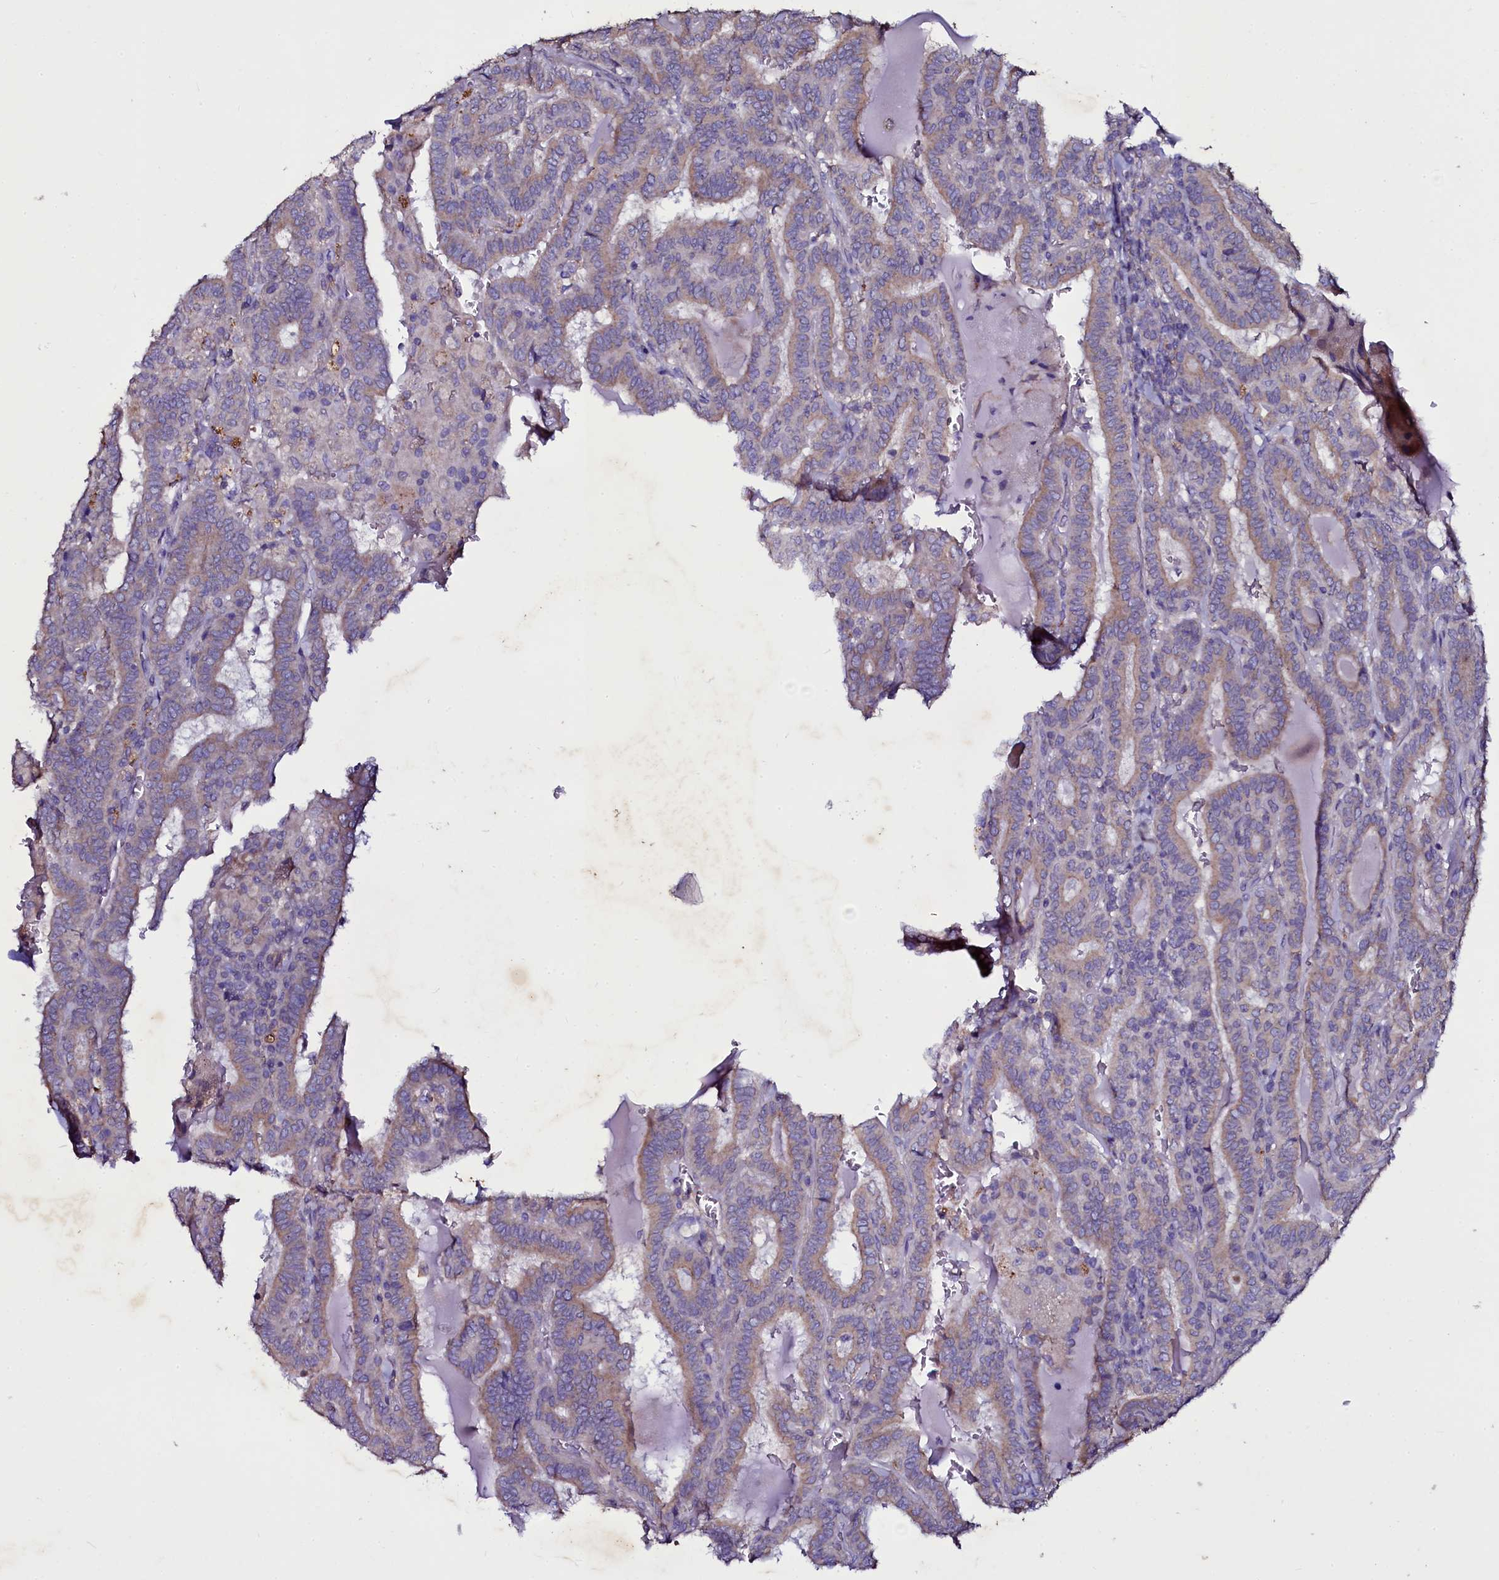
{"staining": {"intensity": "weak", "quantity": "<25%", "location": "cytoplasmic/membranous"}, "tissue": "thyroid cancer", "cell_type": "Tumor cells", "image_type": "cancer", "snomed": [{"axis": "morphology", "description": "Papillary adenocarcinoma, NOS"}, {"axis": "topography", "description": "Thyroid gland"}], "caption": "The histopathology image shows no significant staining in tumor cells of thyroid cancer (papillary adenocarcinoma).", "gene": "SELENOT", "patient": {"sex": "female", "age": 72}}